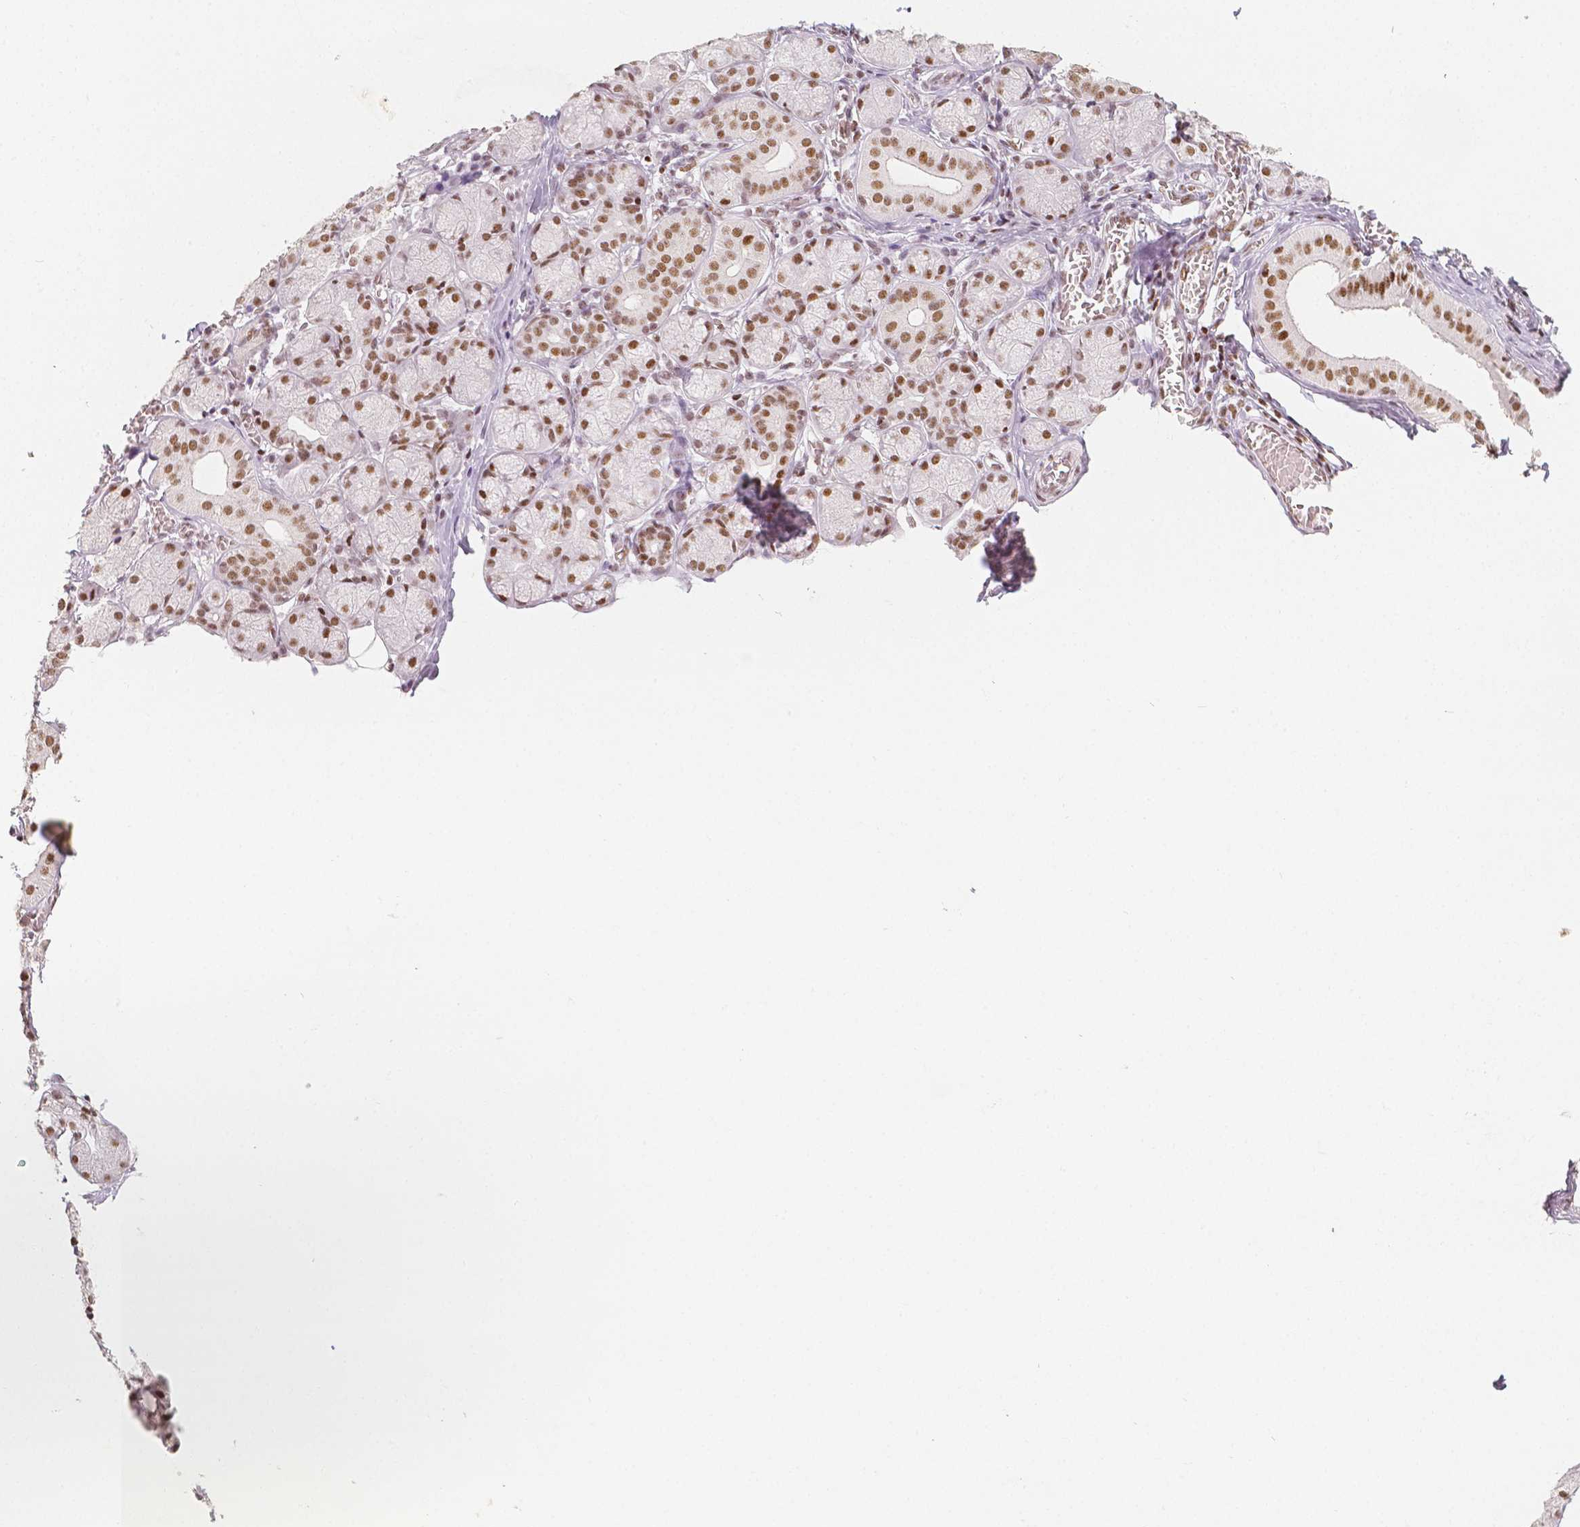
{"staining": {"intensity": "moderate", "quantity": ">75%", "location": "nuclear"}, "tissue": "salivary gland", "cell_type": "Glandular cells", "image_type": "normal", "snomed": [{"axis": "morphology", "description": "Normal tissue, NOS"}, {"axis": "topography", "description": "Salivary gland"}, {"axis": "topography", "description": "Peripheral nerve tissue"}], "caption": "Brown immunohistochemical staining in unremarkable salivary gland exhibits moderate nuclear staining in about >75% of glandular cells. Nuclei are stained in blue.", "gene": "HDAC1", "patient": {"sex": "female", "age": 24}}